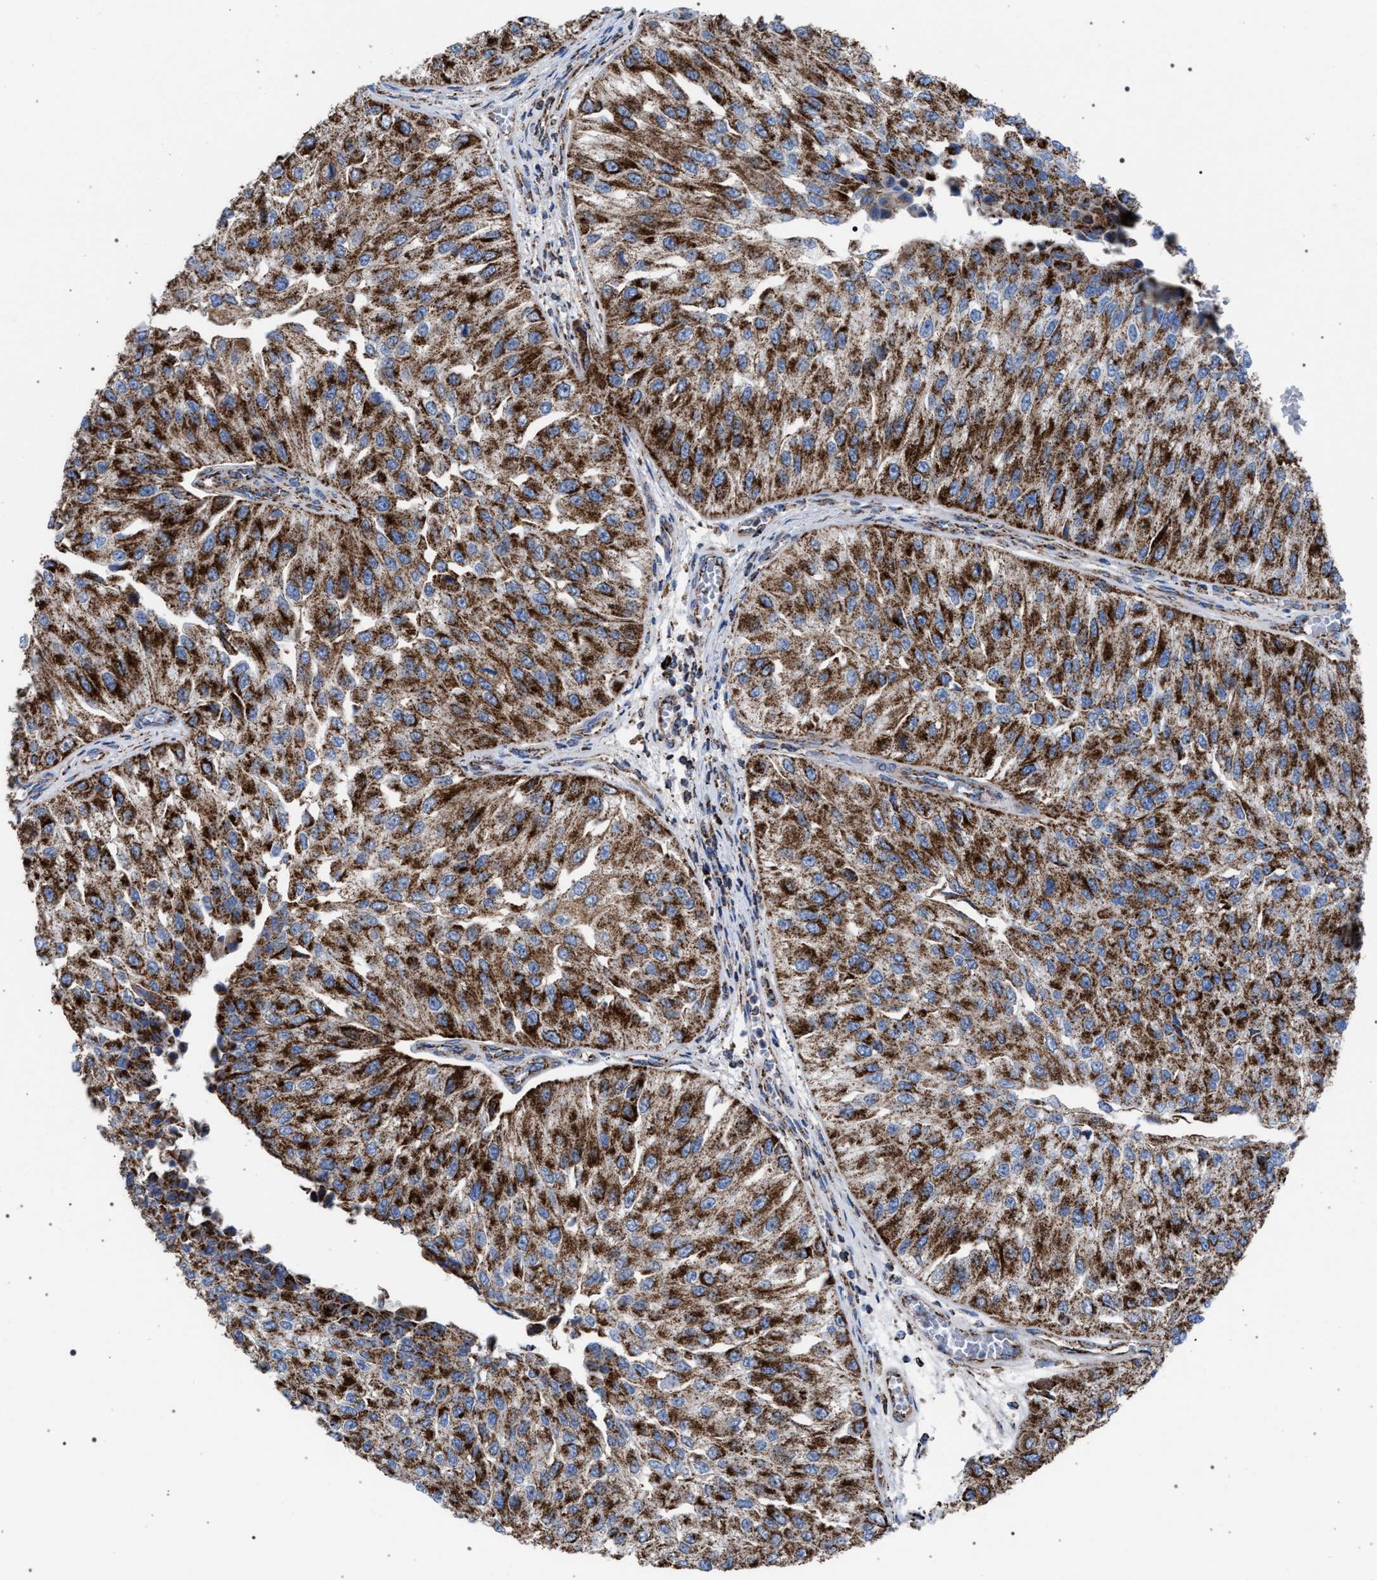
{"staining": {"intensity": "strong", "quantity": ">75%", "location": "cytoplasmic/membranous"}, "tissue": "urothelial cancer", "cell_type": "Tumor cells", "image_type": "cancer", "snomed": [{"axis": "morphology", "description": "Urothelial carcinoma, High grade"}, {"axis": "topography", "description": "Kidney"}, {"axis": "topography", "description": "Urinary bladder"}], "caption": "Protein analysis of urothelial cancer tissue displays strong cytoplasmic/membranous expression in approximately >75% of tumor cells. (IHC, brightfield microscopy, high magnification).", "gene": "VPS13A", "patient": {"sex": "male", "age": 77}}